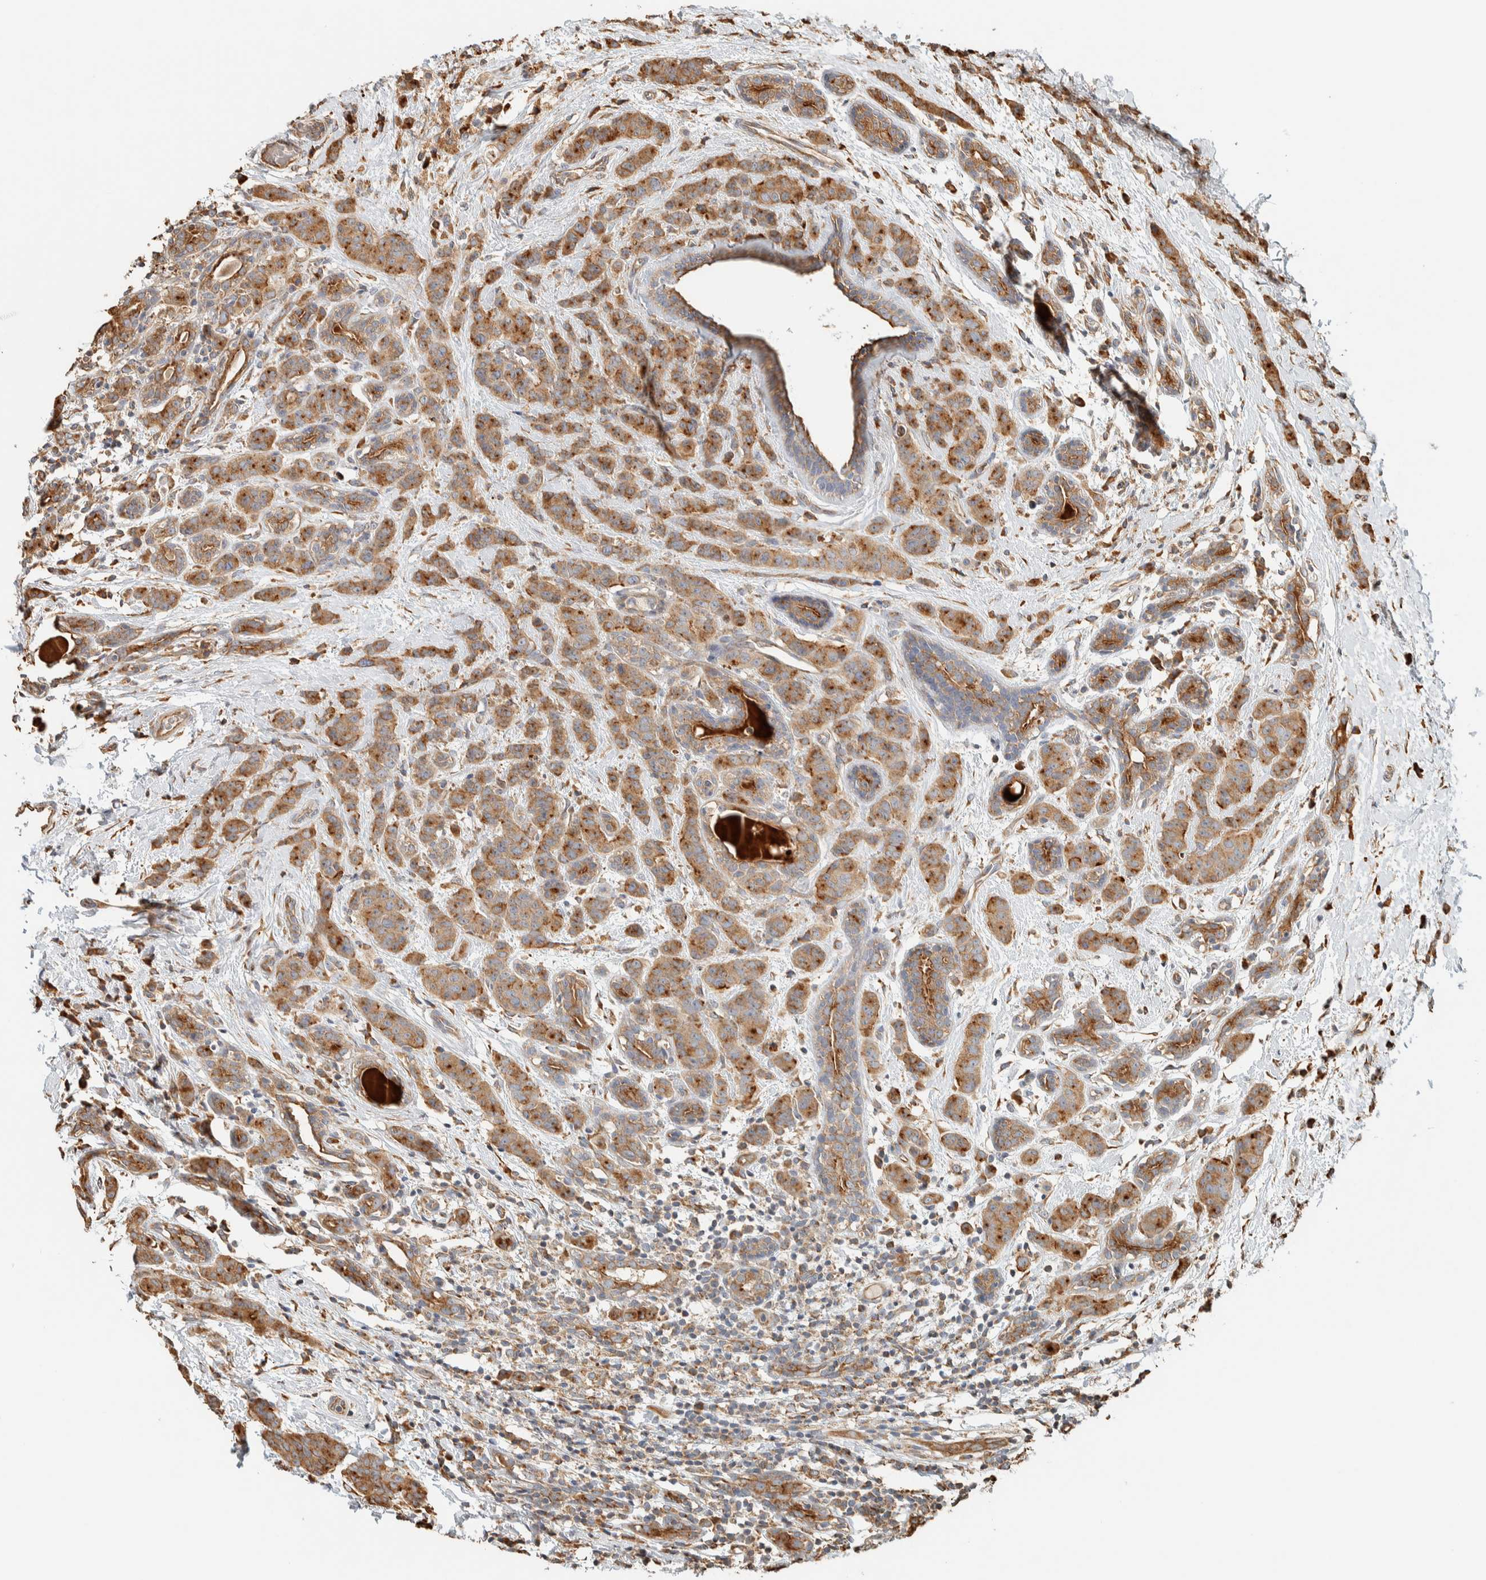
{"staining": {"intensity": "moderate", "quantity": ">75%", "location": "cytoplasmic/membranous"}, "tissue": "breast cancer", "cell_type": "Tumor cells", "image_type": "cancer", "snomed": [{"axis": "morphology", "description": "Normal tissue, NOS"}, {"axis": "morphology", "description": "Duct carcinoma"}, {"axis": "topography", "description": "Breast"}], "caption": "Human invasive ductal carcinoma (breast) stained with a brown dye demonstrates moderate cytoplasmic/membranous positive staining in approximately >75% of tumor cells.", "gene": "RAB11FIP1", "patient": {"sex": "female", "age": 40}}